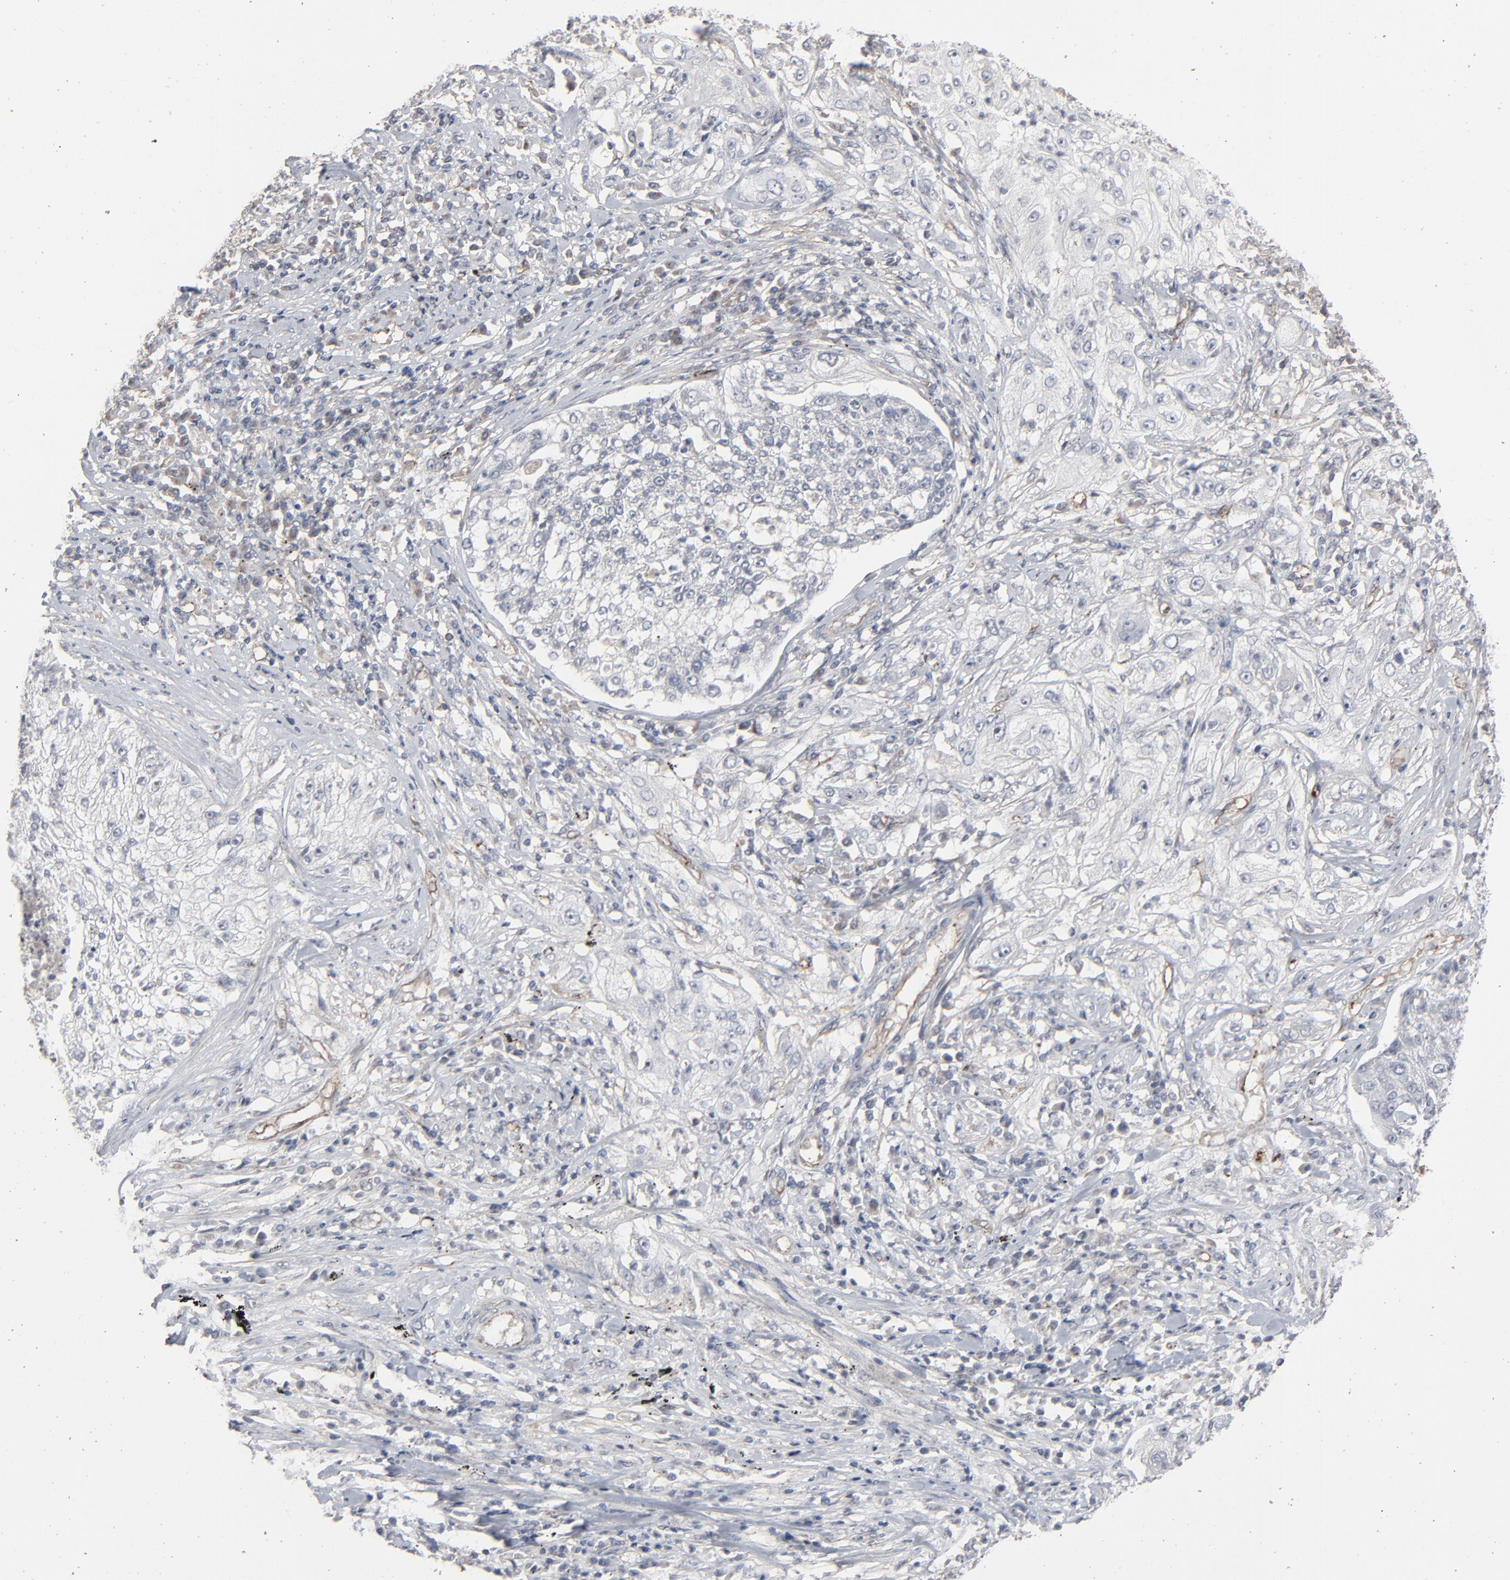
{"staining": {"intensity": "negative", "quantity": "none", "location": "none"}, "tissue": "lung cancer", "cell_type": "Tumor cells", "image_type": "cancer", "snomed": [{"axis": "morphology", "description": "Inflammation, NOS"}, {"axis": "morphology", "description": "Squamous cell carcinoma, NOS"}, {"axis": "topography", "description": "Lymph node"}, {"axis": "topography", "description": "Soft tissue"}, {"axis": "topography", "description": "Lung"}], "caption": "Protein analysis of squamous cell carcinoma (lung) exhibits no significant positivity in tumor cells.", "gene": "JAM3", "patient": {"sex": "male", "age": 66}}